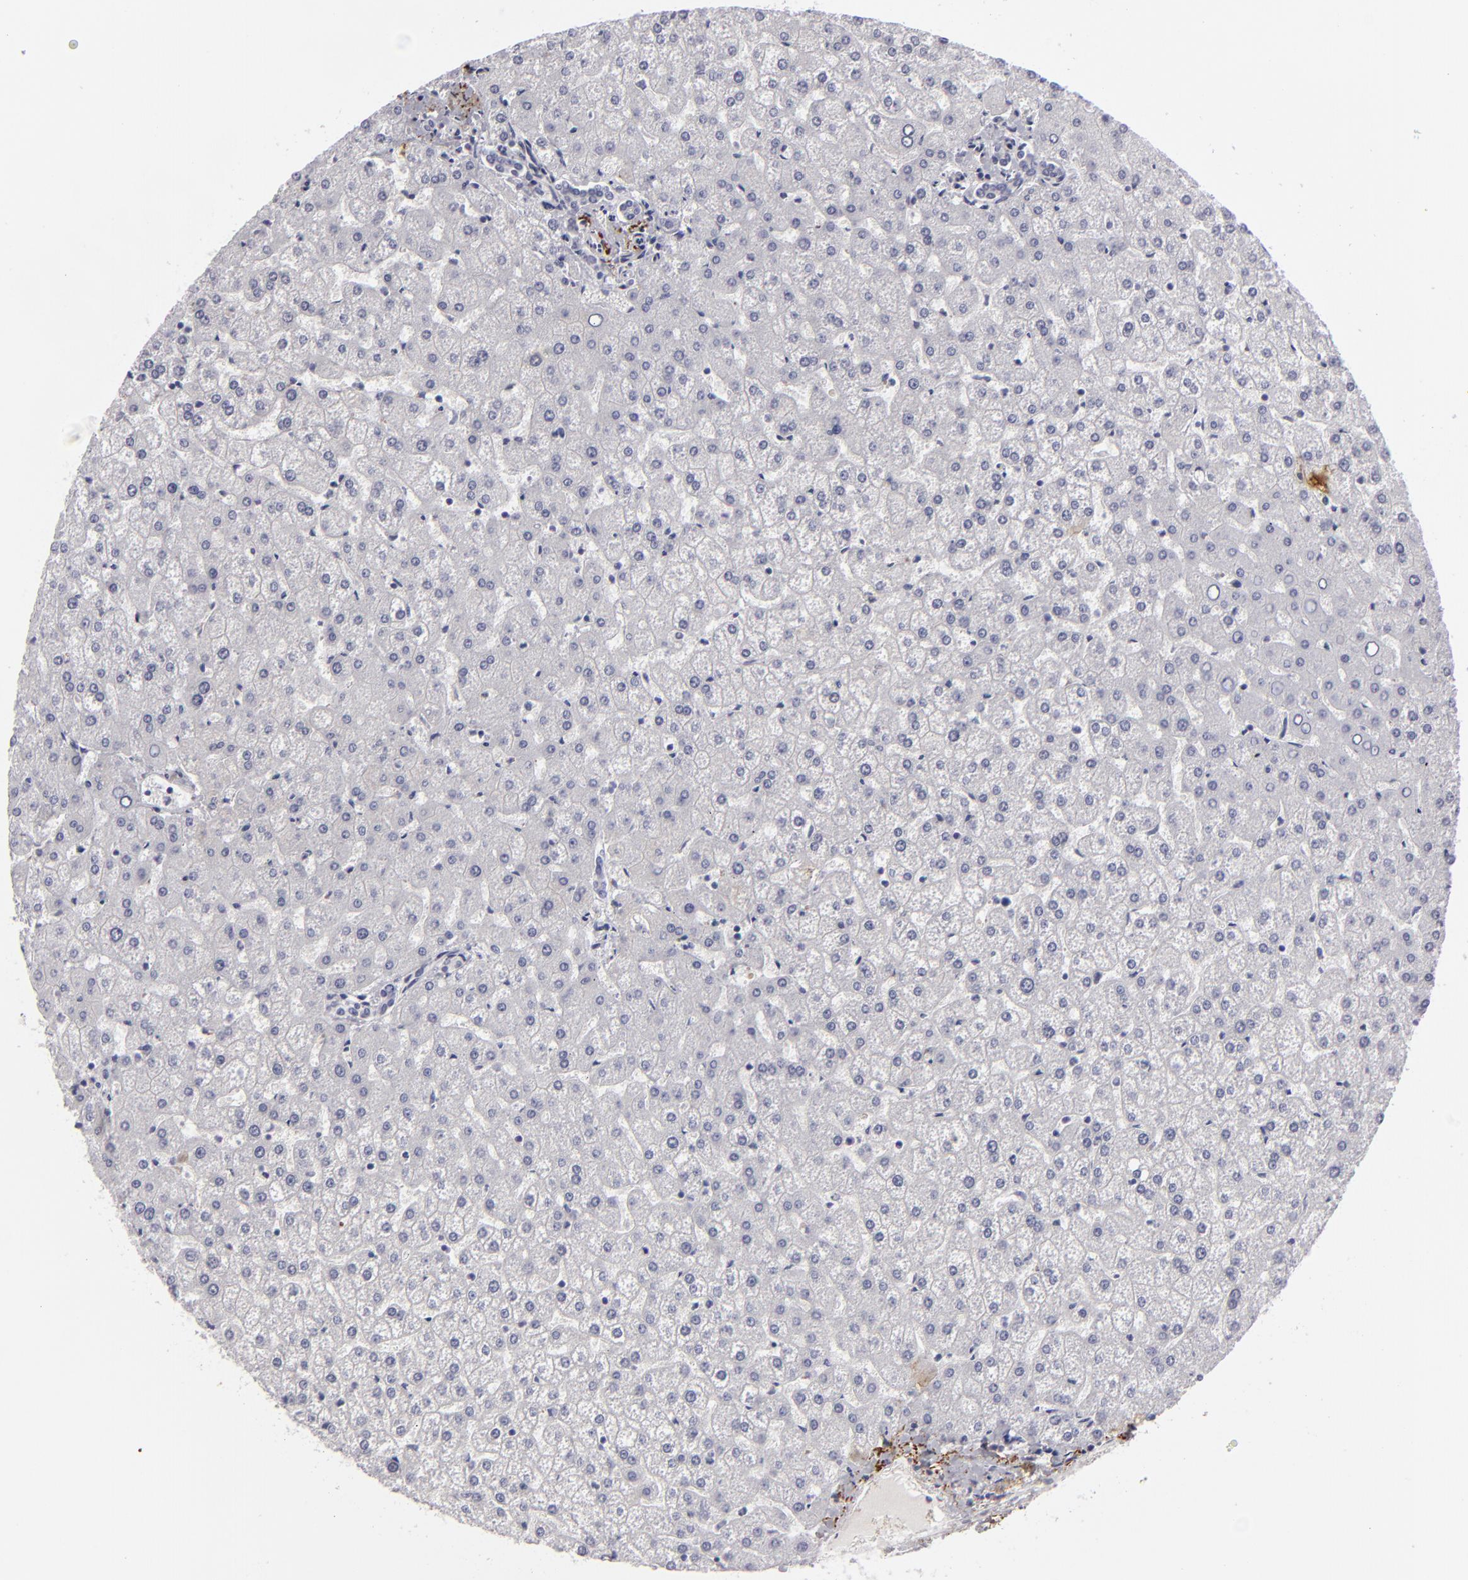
{"staining": {"intensity": "negative", "quantity": "none", "location": "none"}, "tissue": "liver", "cell_type": "Cholangiocytes", "image_type": "normal", "snomed": [{"axis": "morphology", "description": "Normal tissue, NOS"}, {"axis": "topography", "description": "Liver"}], "caption": "Cholangiocytes show no significant positivity in benign liver.", "gene": "C9", "patient": {"sex": "female", "age": 32}}